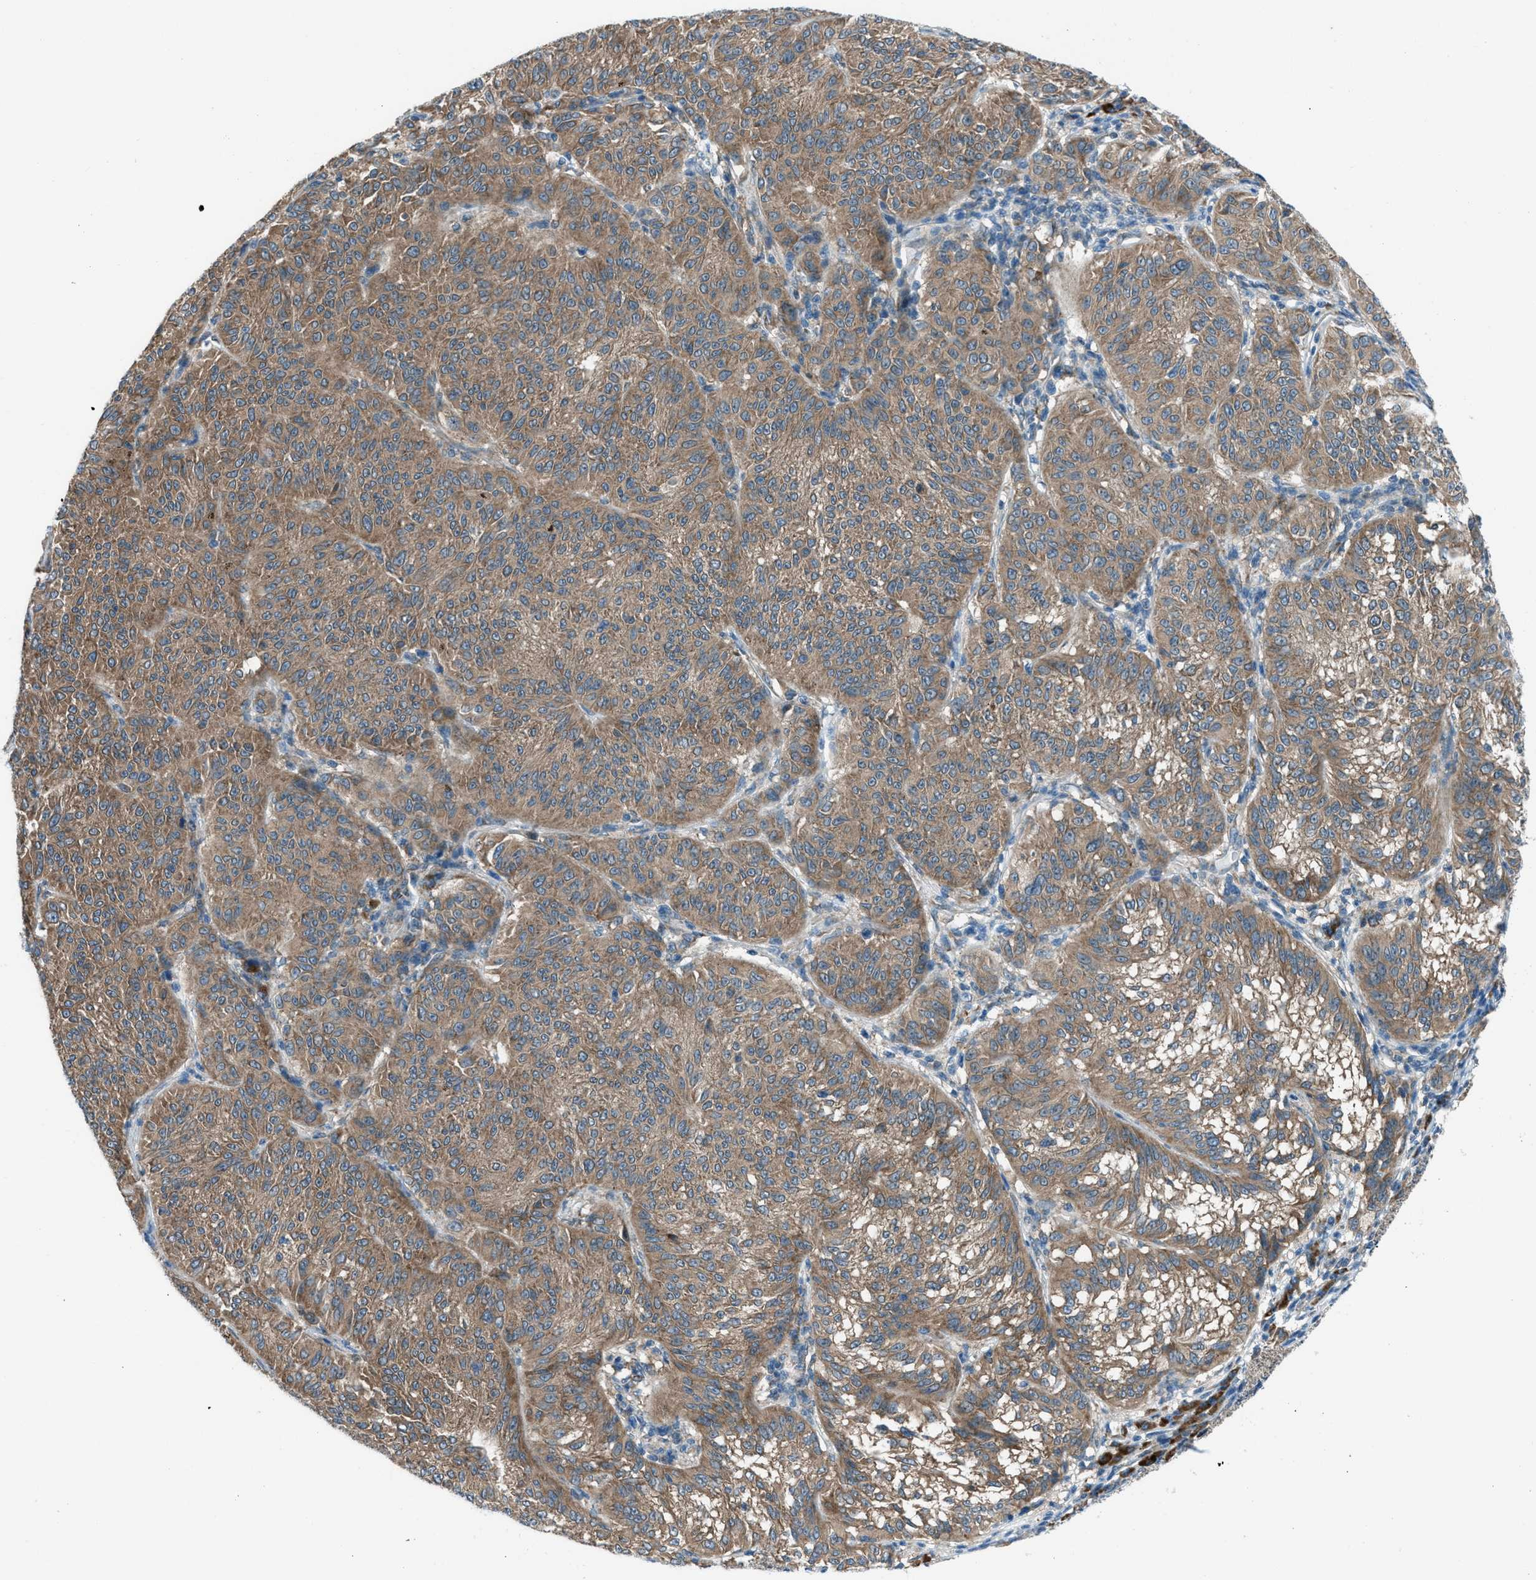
{"staining": {"intensity": "moderate", "quantity": ">75%", "location": "cytoplasmic/membranous"}, "tissue": "melanoma", "cell_type": "Tumor cells", "image_type": "cancer", "snomed": [{"axis": "morphology", "description": "Malignant melanoma, NOS"}, {"axis": "topography", "description": "Skin"}], "caption": "Melanoma stained for a protein (brown) reveals moderate cytoplasmic/membranous positive staining in approximately >75% of tumor cells.", "gene": "EDARADD", "patient": {"sex": "female", "age": 72}}